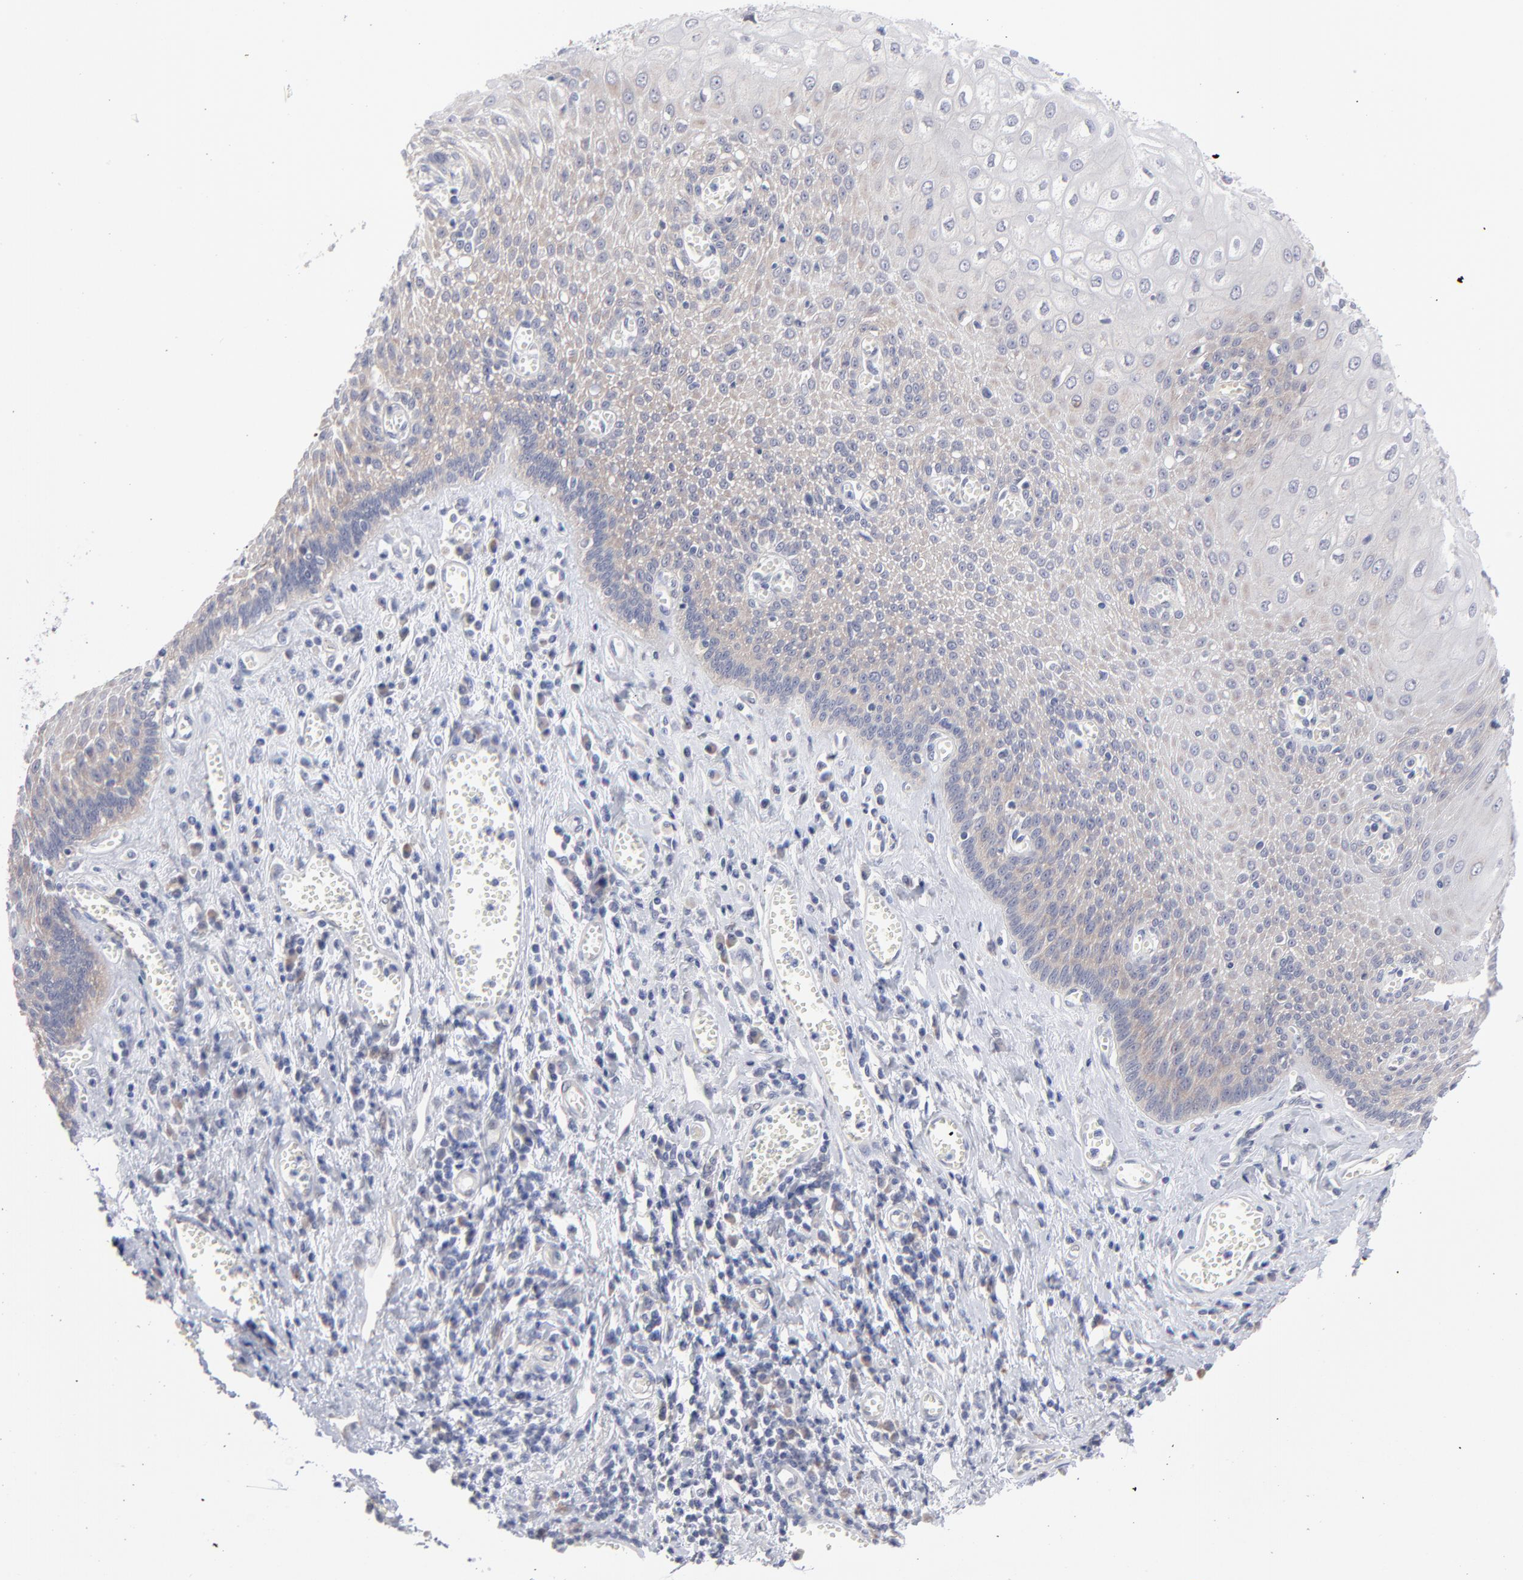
{"staining": {"intensity": "negative", "quantity": "none", "location": "none"}, "tissue": "esophagus", "cell_type": "Squamous epithelial cells", "image_type": "normal", "snomed": [{"axis": "morphology", "description": "Normal tissue, NOS"}, {"axis": "morphology", "description": "Squamous cell carcinoma, NOS"}, {"axis": "topography", "description": "Esophagus"}], "caption": "DAB immunohistochemical staining of unremarkable esophagus exhibits no significant positivity in squamous epithelial cells.", "gene": "RPS24", "patient": {"sex": "male", "age": 65}}